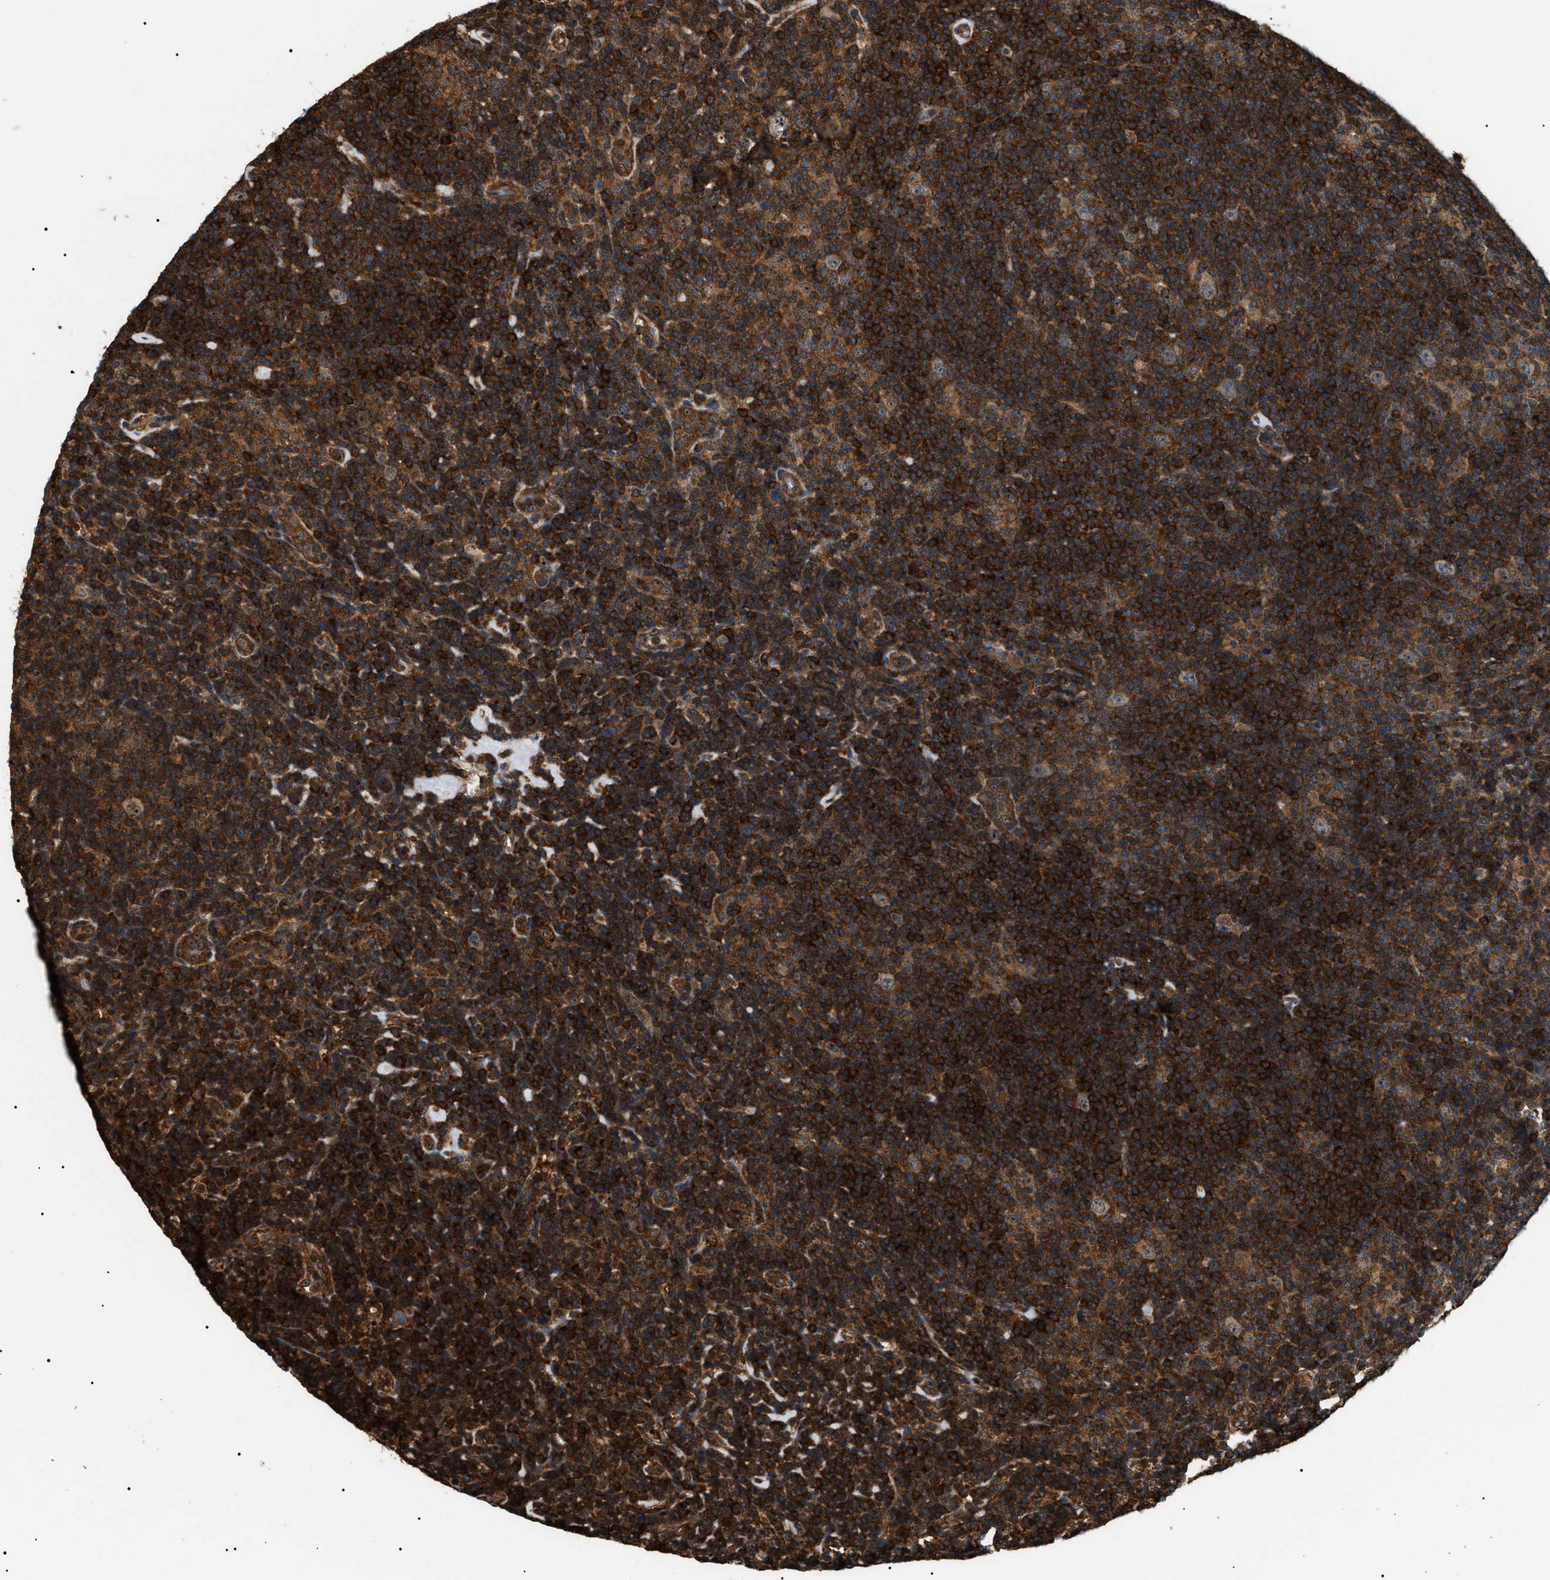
{"staining": {"intensity": "moderate", "quantity": ">75%", "location": "cytoplasmic/membranous,nuclear"}, "tissue": "lymphoma", "cell_type": "Tumor cells", "image_type": "cancer", "snomed": [{"axis": "morphology", "description": "Hodgkin's disease, NOS"}, {"axis": "topography", "description": "Lymph node"}], "caption": "The photomicrograph exhibits immunohistochemical staining of Hodgkin's disease. There is moderate cytoplasmic/membranous and nuclear expression is present in about >75% of tumor cells.", "gene": "SH3GLB2", "patient": {"sex": "female", "age": 57}}